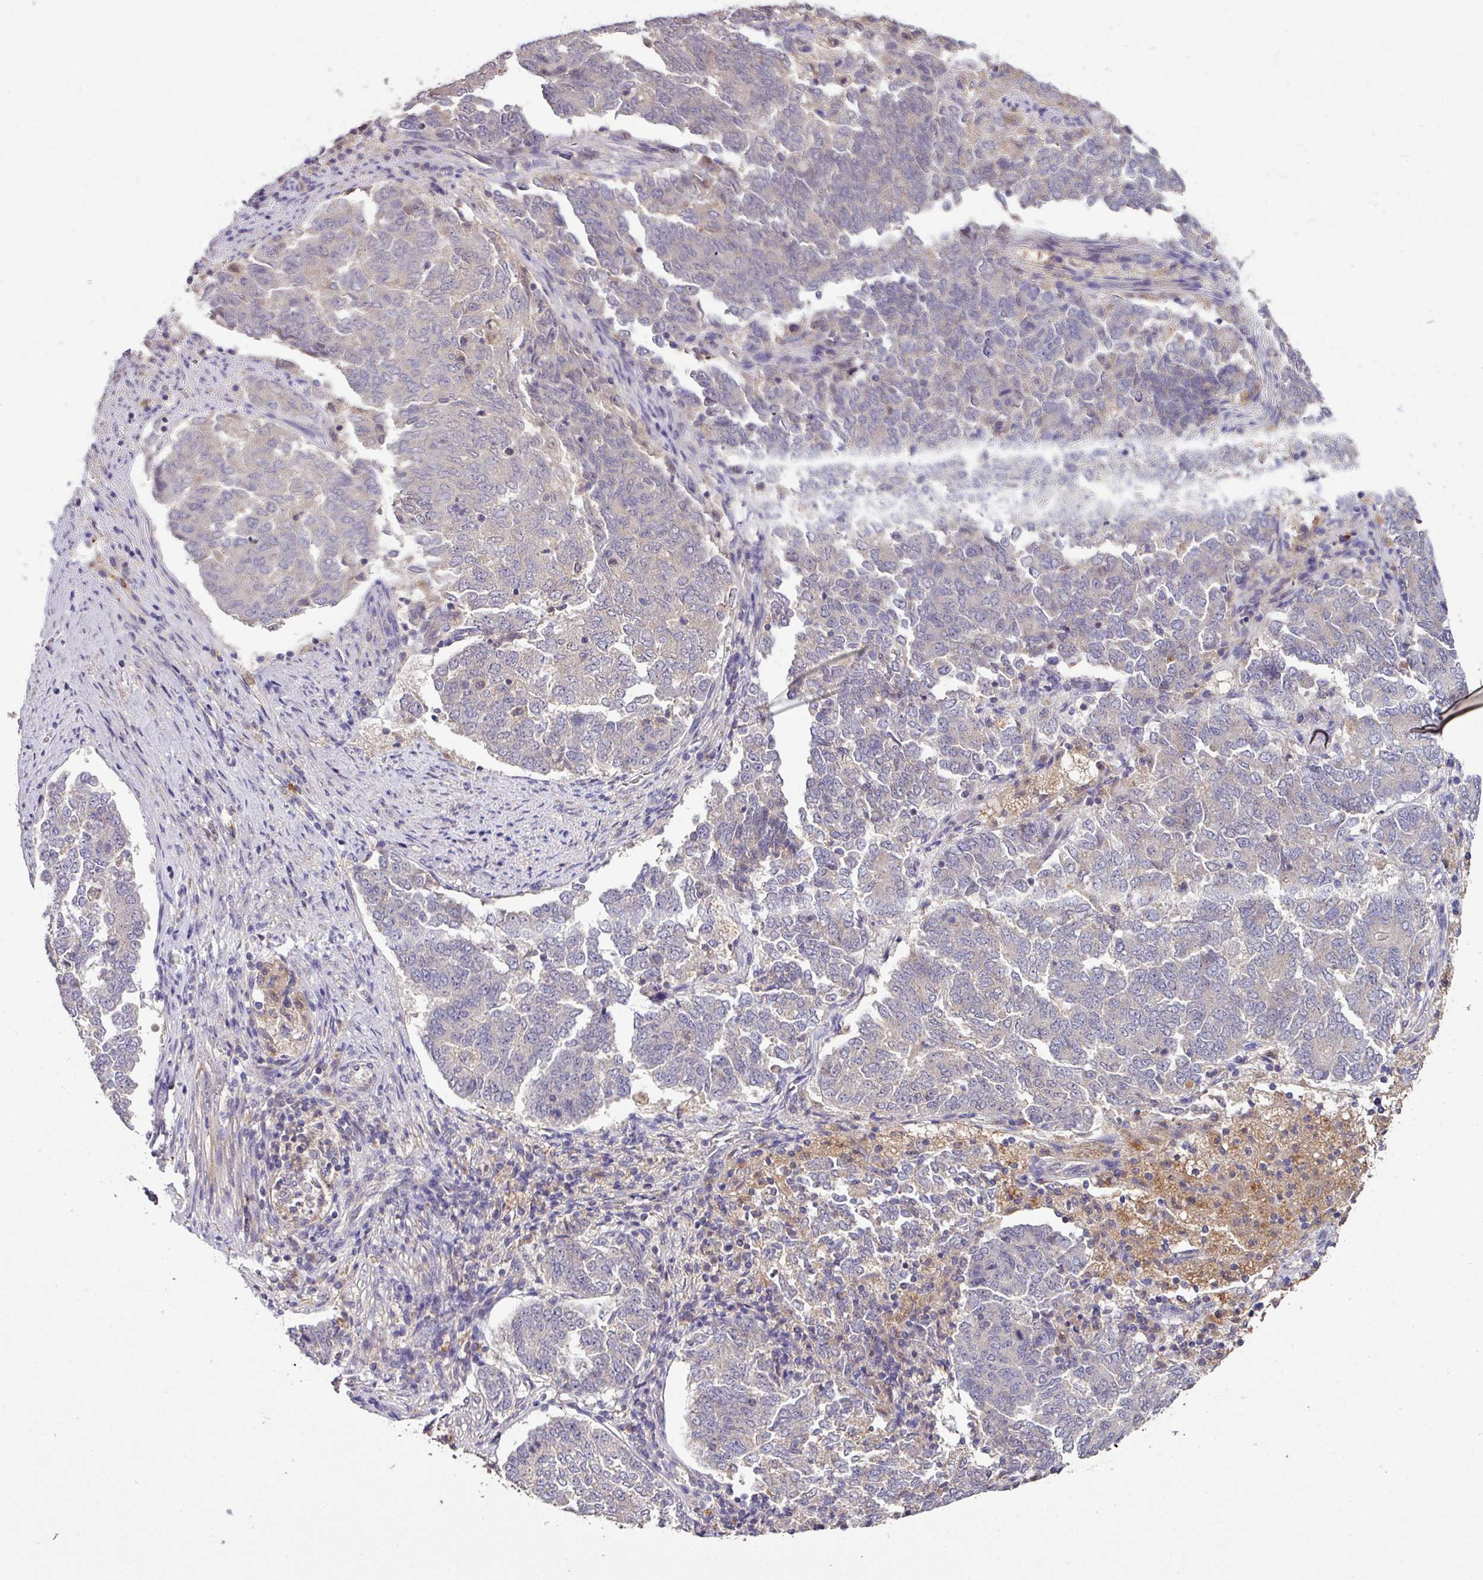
{"staining": {"intensity": "negative", "quantity": "none", "location": "none"}, "tissue": "endometrial cancer", "cell_type": "Tumor cells", "image_type": "cancer", "snomed": [{"axis": "morphology", "description": "Adenocarcinoma, NOS"}, {"axis": "topography", "description": "Endometrium"}], "caption": "High magnification brightfield microscopy of endometrial cancer stained with DAB (brown) and counterstained with hematoxylin (blue): tumor cells show no significant positivity.", "gene": "AEBP2", "patient": {"sex": "female", "age": 80}}